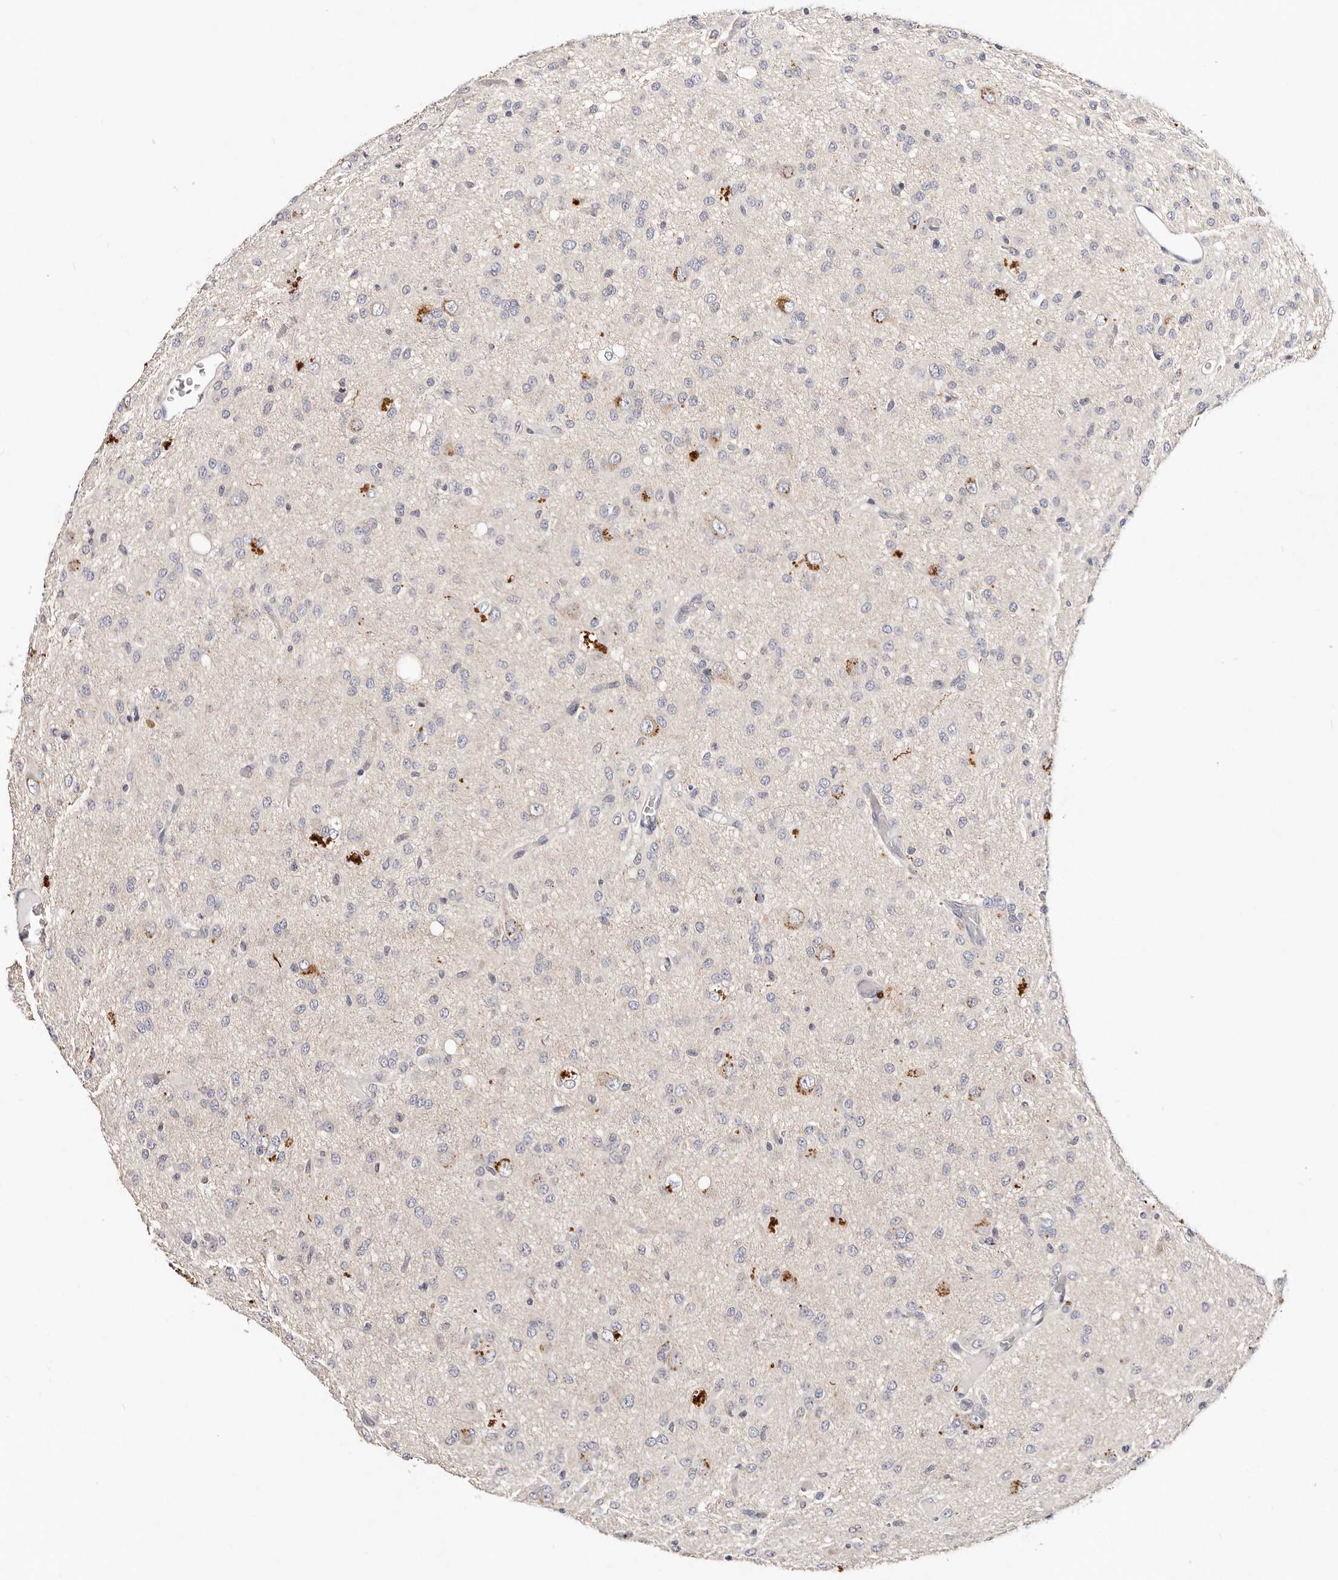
{"staining": {"intensity": "negative", "quantity": "none", "location": "none"}, "tissue": "glioma", "cell_type": "Tumor cells", "image_type": "cancer", "snomed": [{"axis": "morphology", "description": "Glioma, malignant, High grade"}, {"axis": "topography", "description": "Brain"}], "caption": "Immunohistochemistry histopathology image of neoplastic tissue: human glioma stained with DAB (3,3'-diaminobenzidine) demonstrates no significant protein staining in tumor cells.", "gene": "VIPAS39", "patient": {"sex": "female", "age": 59}}